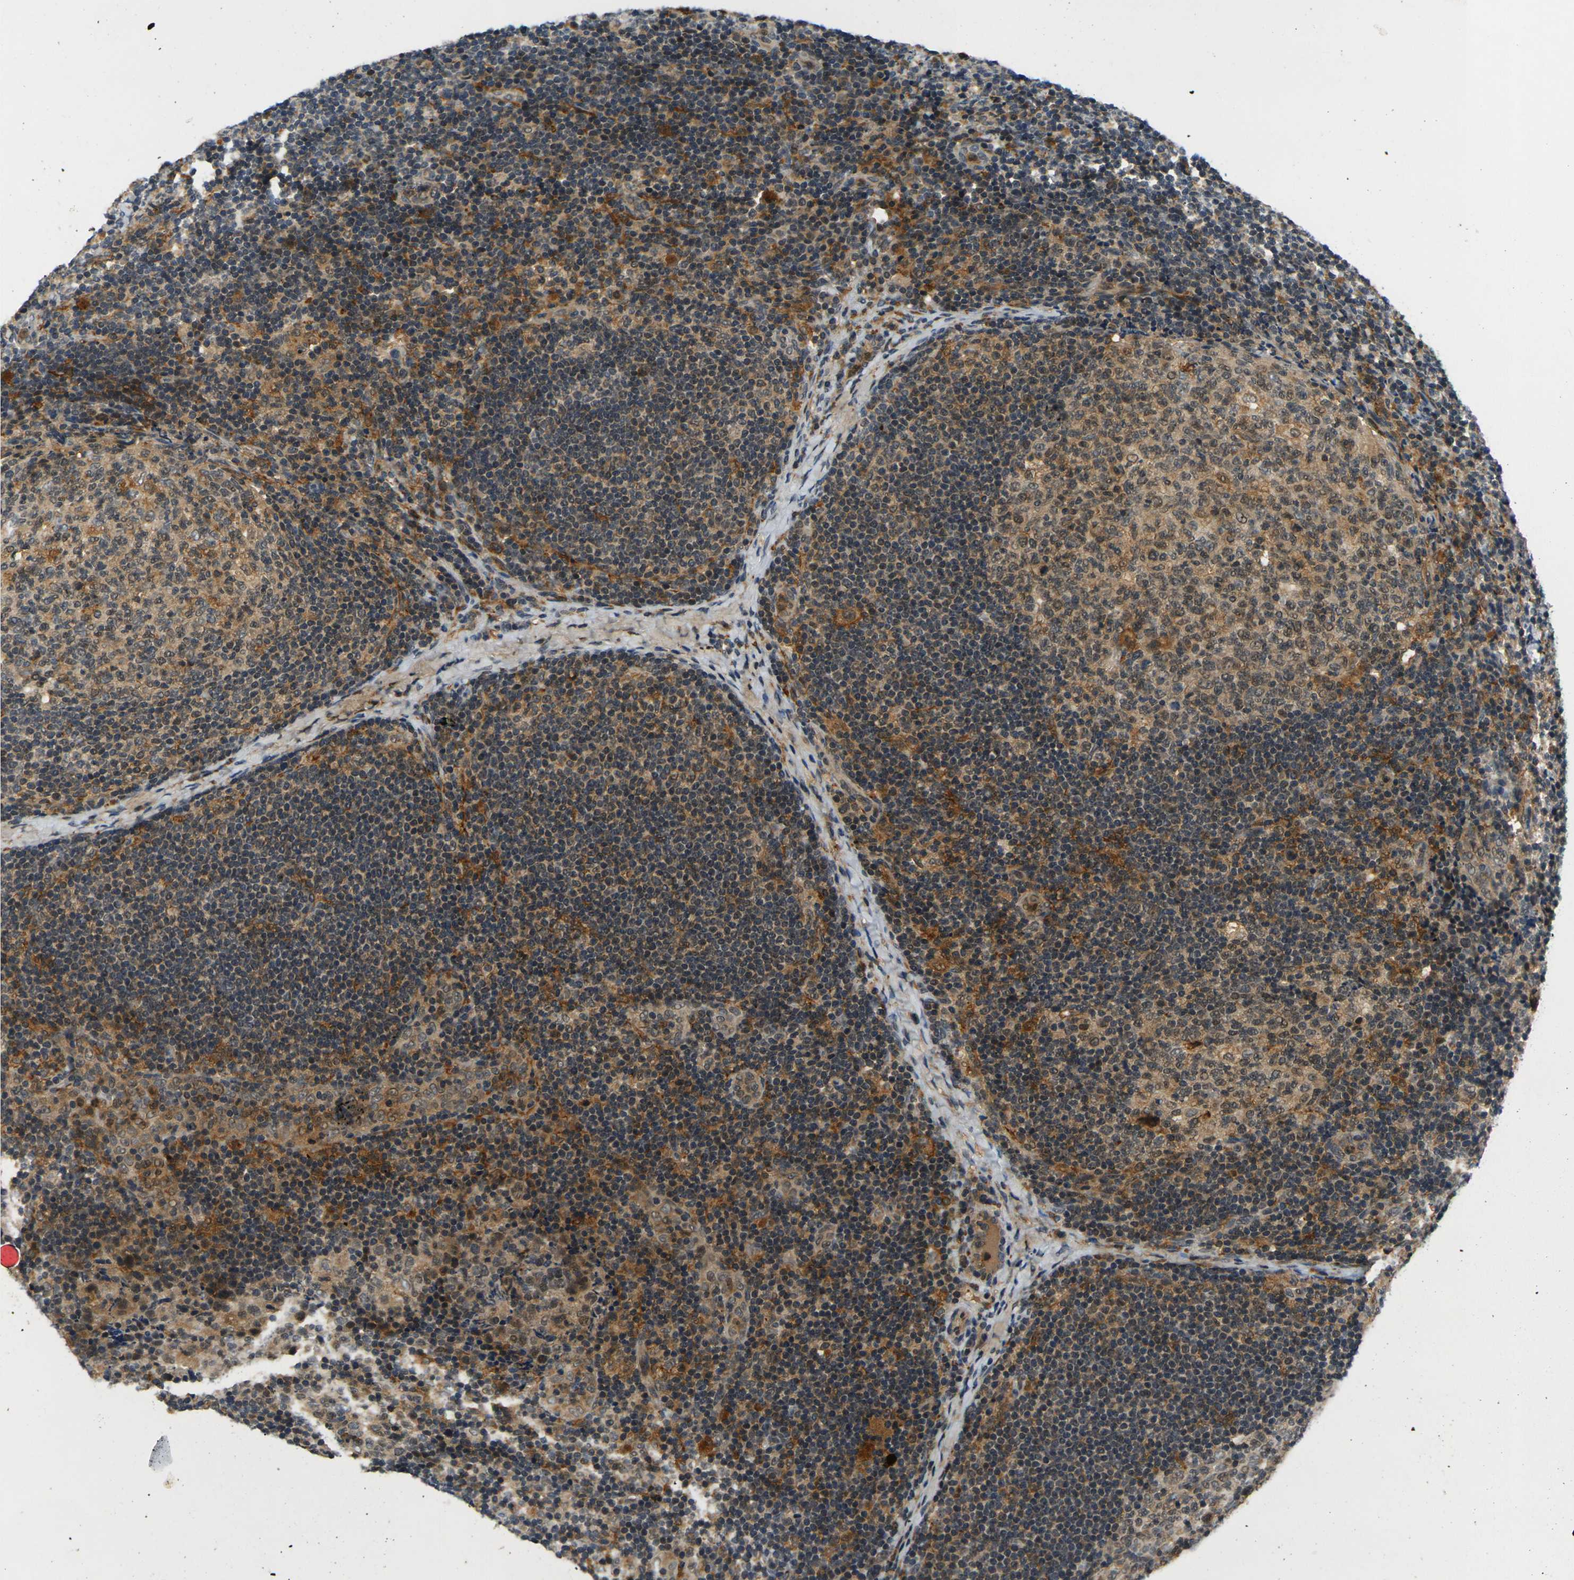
{"staining": {"intensity": "weak", "quantity": ">75%", "location": "cytoplasmic/membranous"}, "tissue": "lymph node", "cell_type": "Germinal center cells", "image_type": "normal", "snomed": [{"axis": "morphology", "description": "Normal tissue, NOS"}, {"axis": "topography", "description": "Lymph node"}], "caption": "Protein positivity by immunohistochemistry shows weak cytoplasmic/membranous expression in about >75% of germinal center cells in unremarkable lymph node. (DAB = brown stain, brightfield microscopy at high magnification).", "gene": "PIGL", "patient": {"sex": "female", "age": 14}}